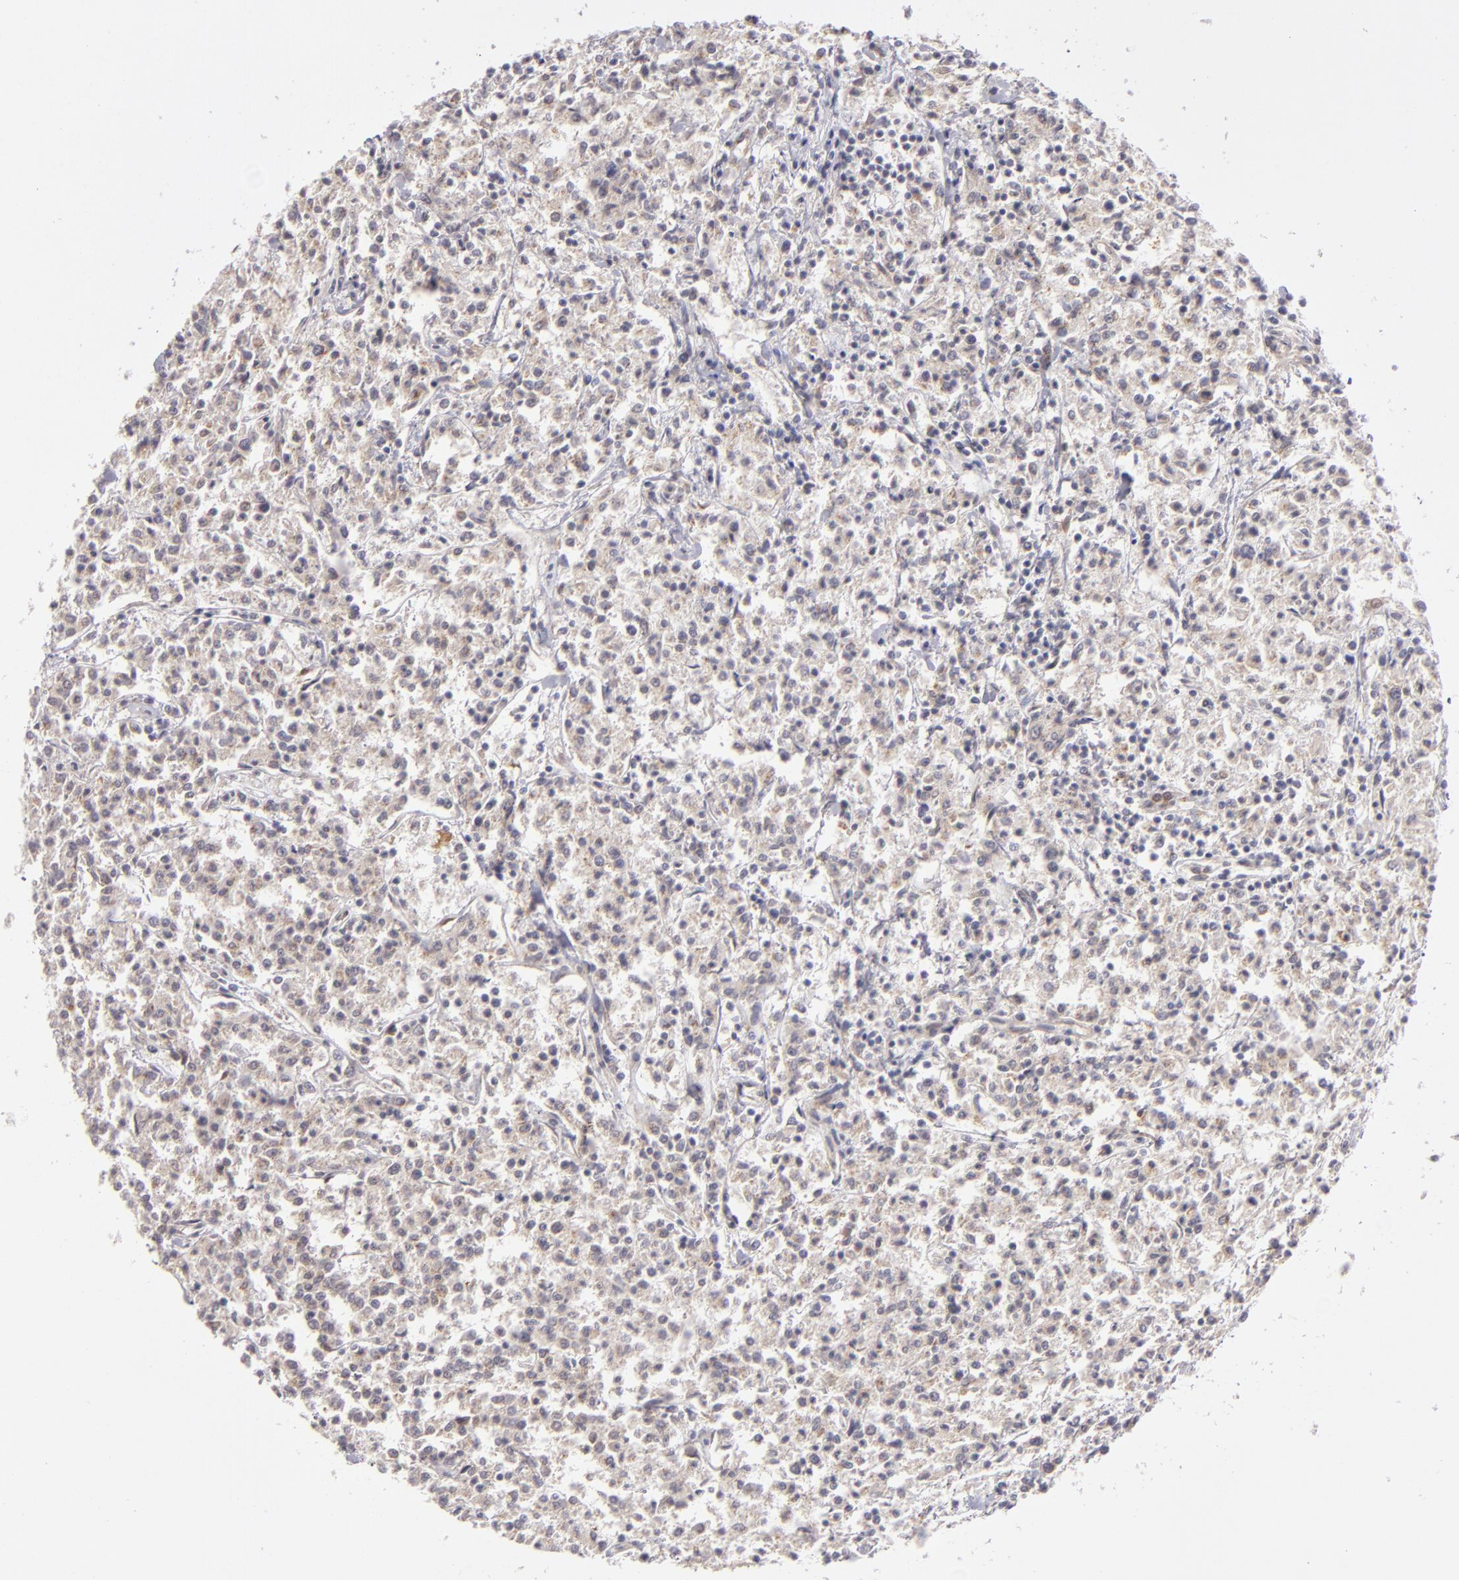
{"staining": {"intensity": "negative", "quantity": "none", "location": "none"}, "tissue": "lymphoma", "cell_type": "Tumor cells", "image_type": "cancer", "snomed": [{"axis": "morphology", "description": "Malignant lymphoma, non-Hodgkin's type, Low grade"}, {"axis": "topography", "description": "Small intestine"}], "caption": "Protein analysis of low-grade malignant lymphoma, non-Hodgkin's type demonstrates no significant staining in tumor cells. (DAB IHC with hematoxylin counter stain).", "gene": "SH2D4A", "patient": {"sex": "female", "age": 59}}